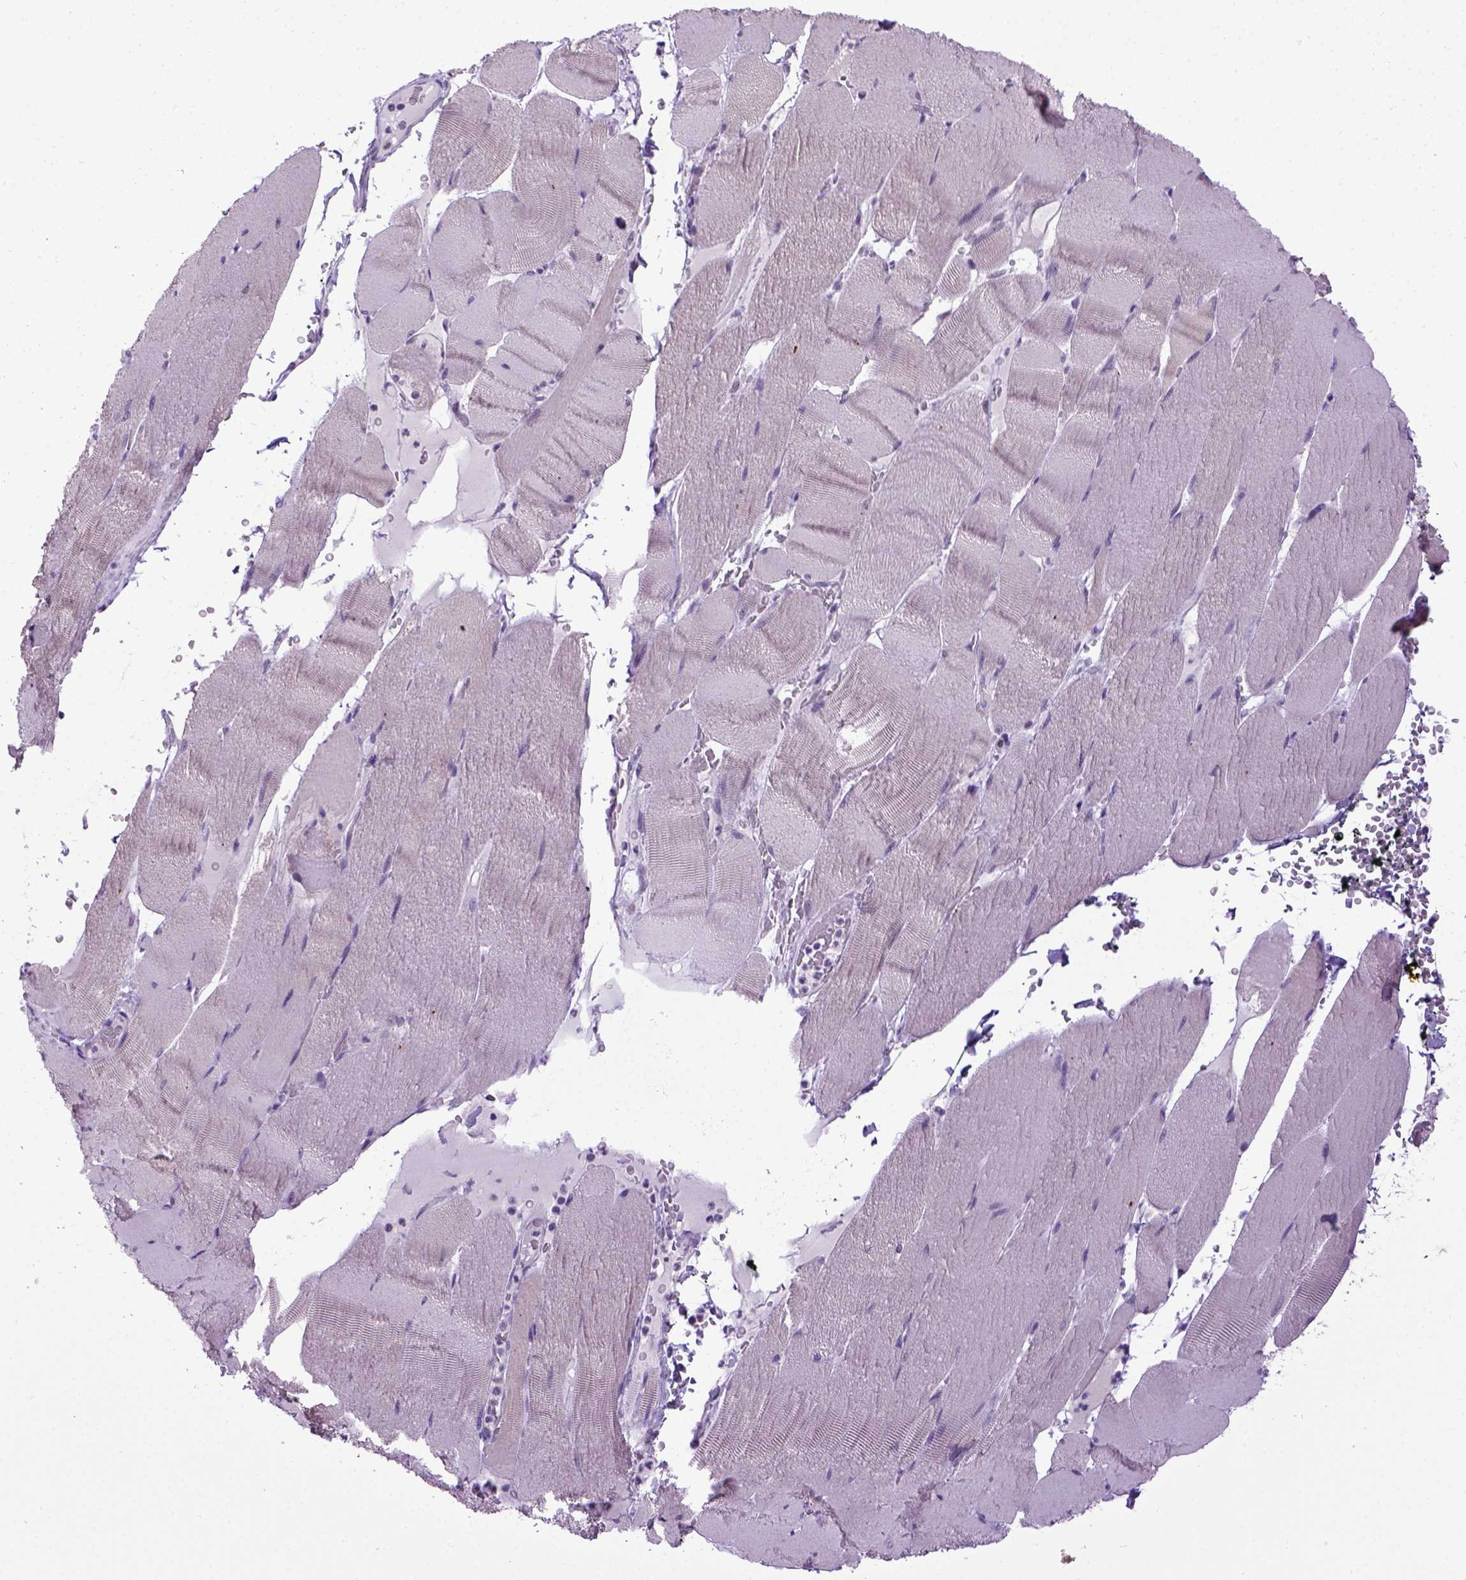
{"staining": {"intensity": "negative", "quantity": "none", "location": "none"}, "tissue": "skeletal muscle", "cell_type": "Myocytes", "image_type": "normal", "snomed": [{"axis": "morphology", "description": "Normal tissue, NOS"}, {"axis": "topography", "description": "Skeletal muscle"}], "caption": "Immunohistochemistry of normal human skeletal muscle reveals no expression in myocytes.", "gene": "CDH1", "patient": {"sex": "male", "age": 56}}